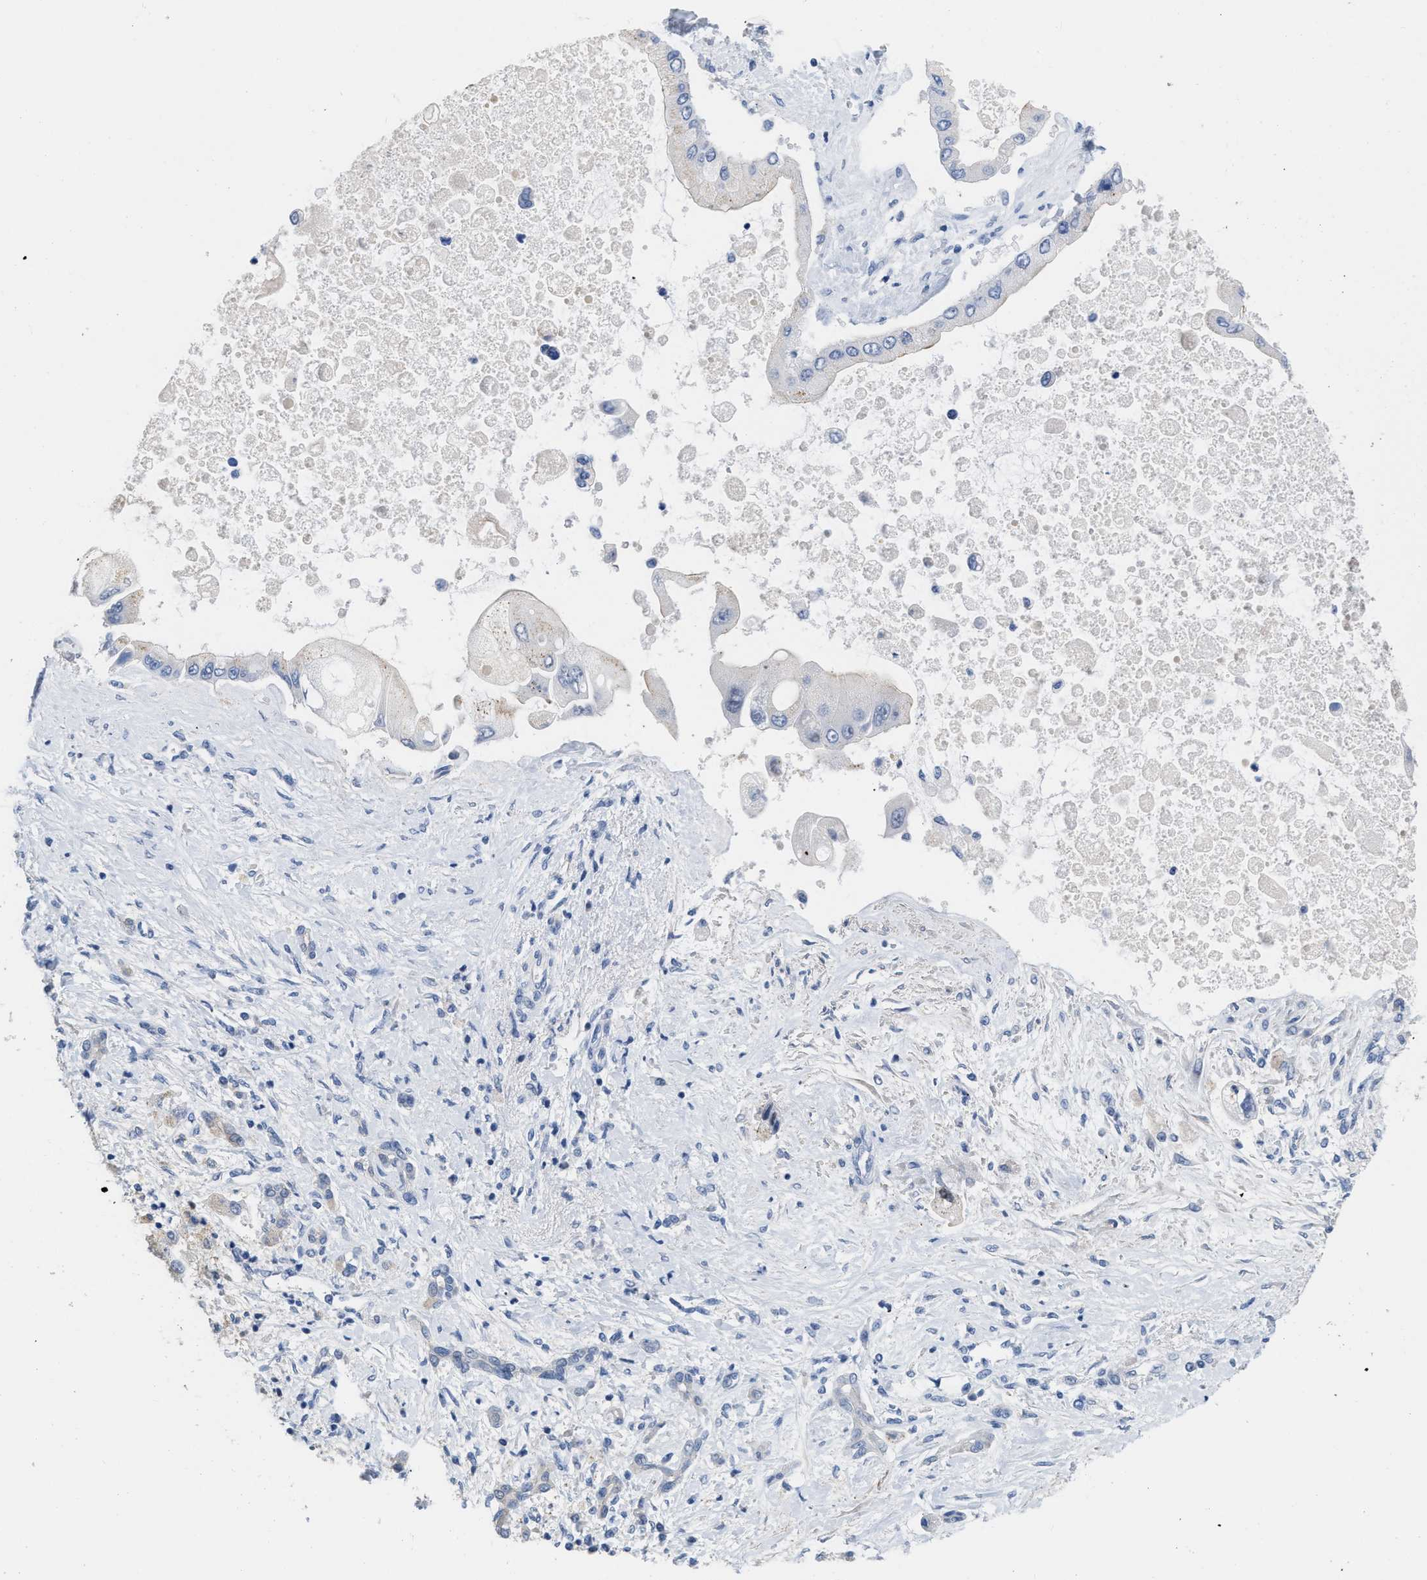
{"staining": {"intensity": "negative", "quantity": "none", "location": "none"}, "tissue": "liver cancer", "cell_type": "Tumor cells", "image_type": "cancer", "snomed": [{"axis": "morphology", "description": "Cholangiocarcinoma"}, {"axis": "topography", "description": "Liver"}], "caption": "High magnification brightfield microscopy of cholangiocarcinoma (liver) stained with DAB (brown) and counterstained with hematoxylin (blue): tumor cells show no significant expression.", "gene": "CRYM", "patient": {"sex": "male", "age": 50}}